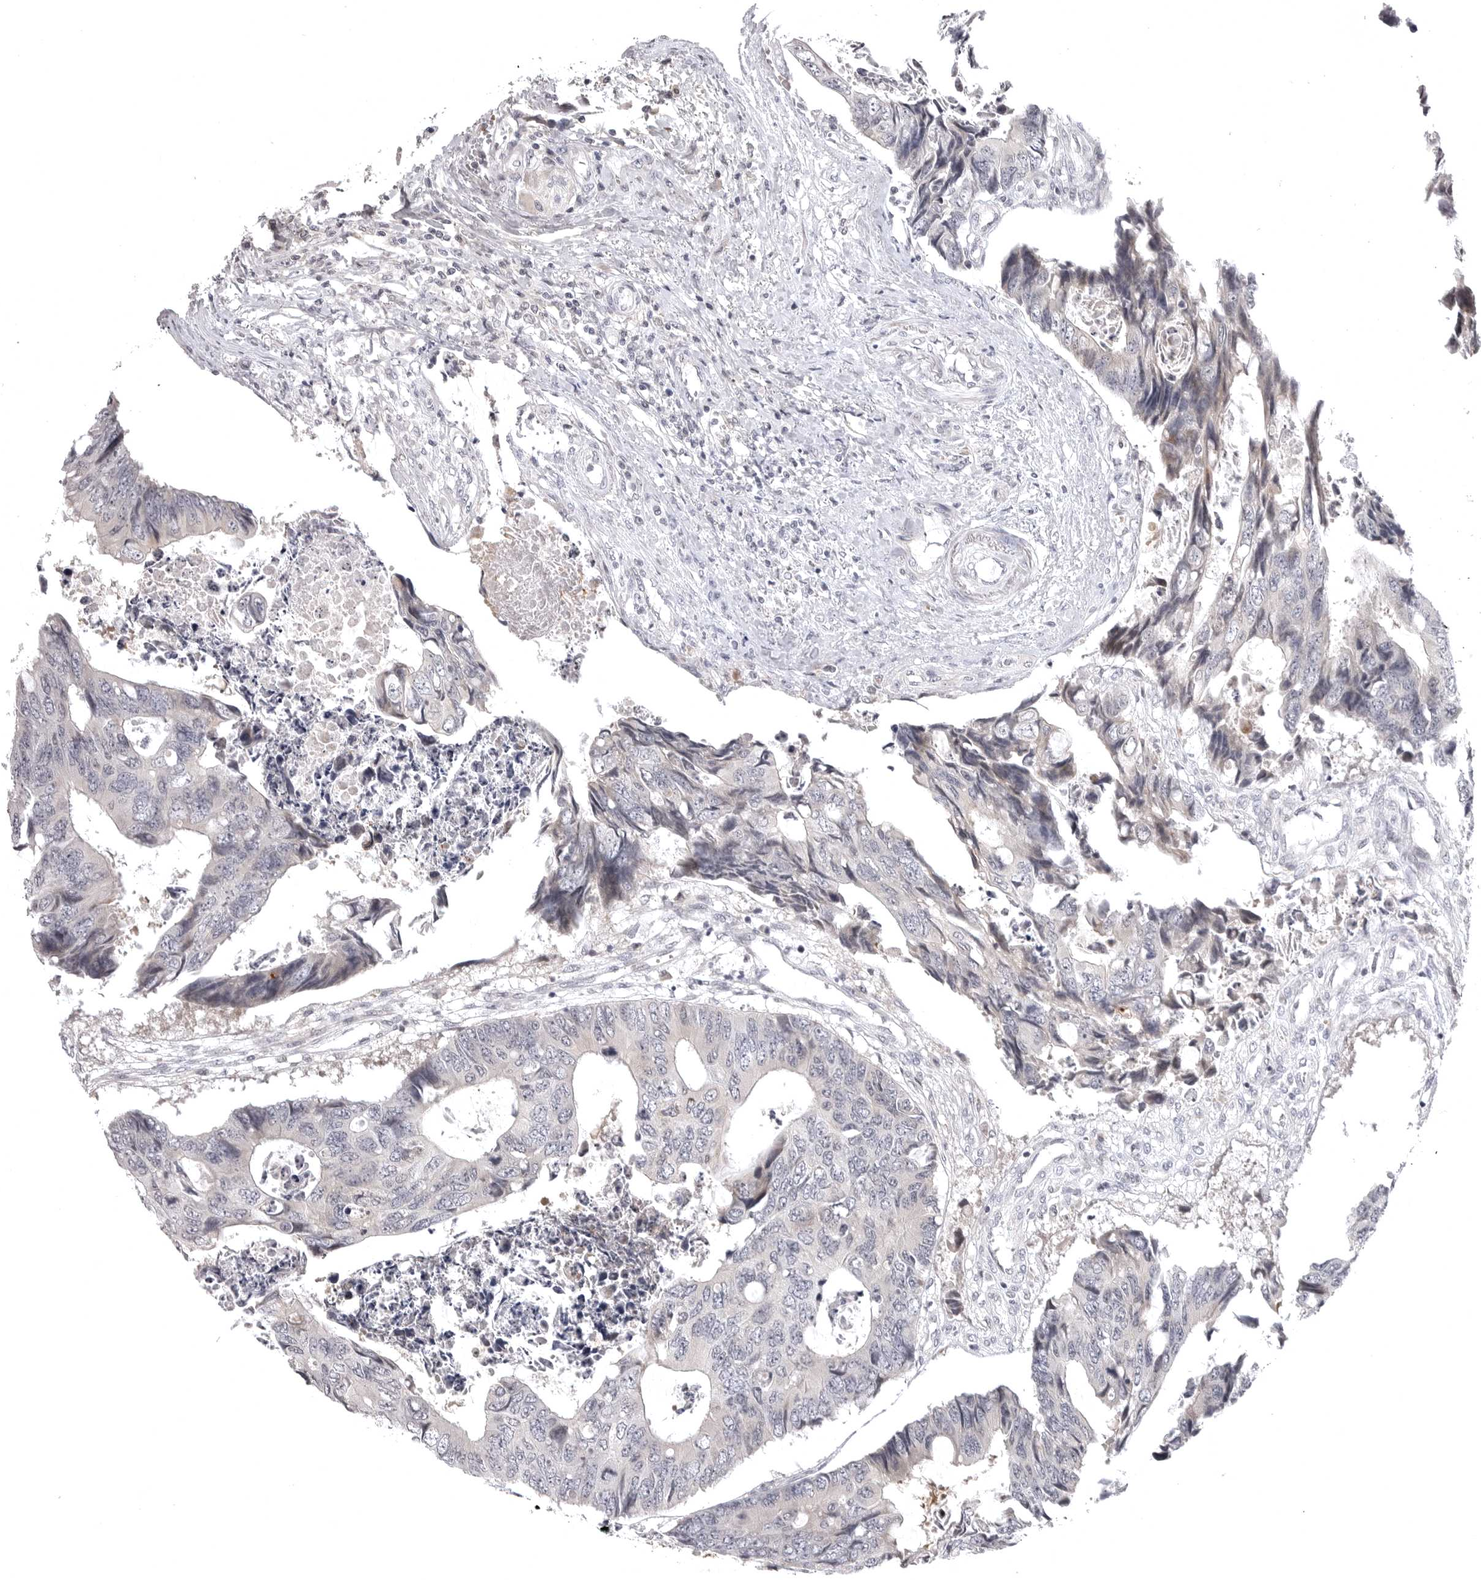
{"staining": {"intensity": "negative", "quantity": "none", "location": "none"}, "tissue": "colorectal cancer", "cell_type": "Tumor cells", "image_type": "cancer", "snomed": [{"axis": "morphology", "description": "Adenocarcinoma, NOS"}, {"axis": "topography", "description": "Rectum"}], "caption": "Protein analysis of colorectal cancer shows no significant staining in tumor cells.", "gene": "CD300LD", "patient": {"sex": "male", "age": 84}}